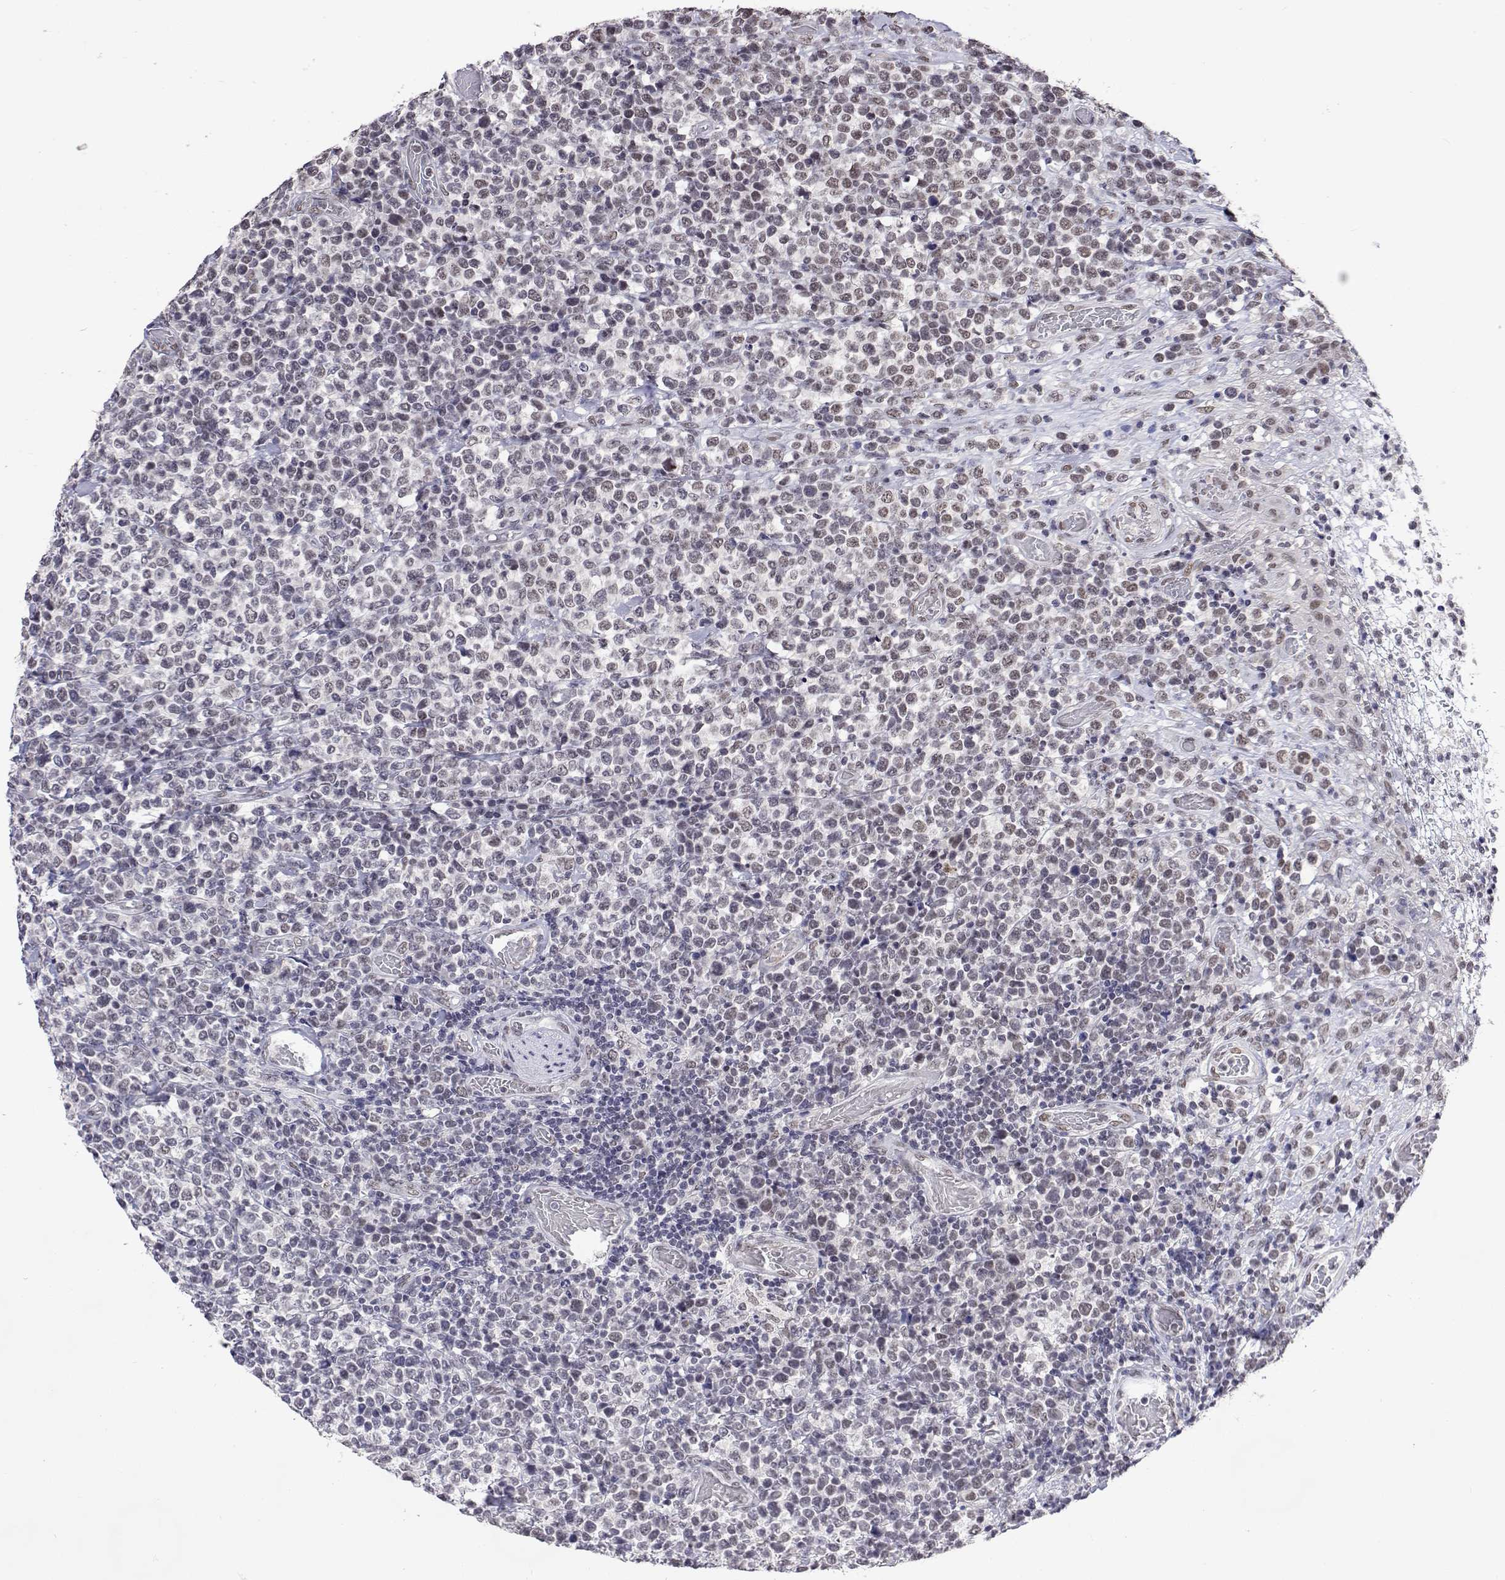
{"staining": {"intensity": "weak", "quantity": "<25%", "location": "nuclear"}, "tissue": "lymphoma", "cell_type": "Tumor cells", "image_type": "cancer", "snomed": [{"axis": "morphology", "description": "Malignant lymphoma, non-Hodgkin's type, High grade"}, {"axis": "topography", "description": "Soft tissue"}], "caption": "This is an immunohistochemistry (IHC) photomicrograph of high-grade malignant lymphoma, non-Hodgkin's type. There is no expression in tumor cells.", "gene": "HNRNPA0", "patient": {"sex": "female", "age": 56}}